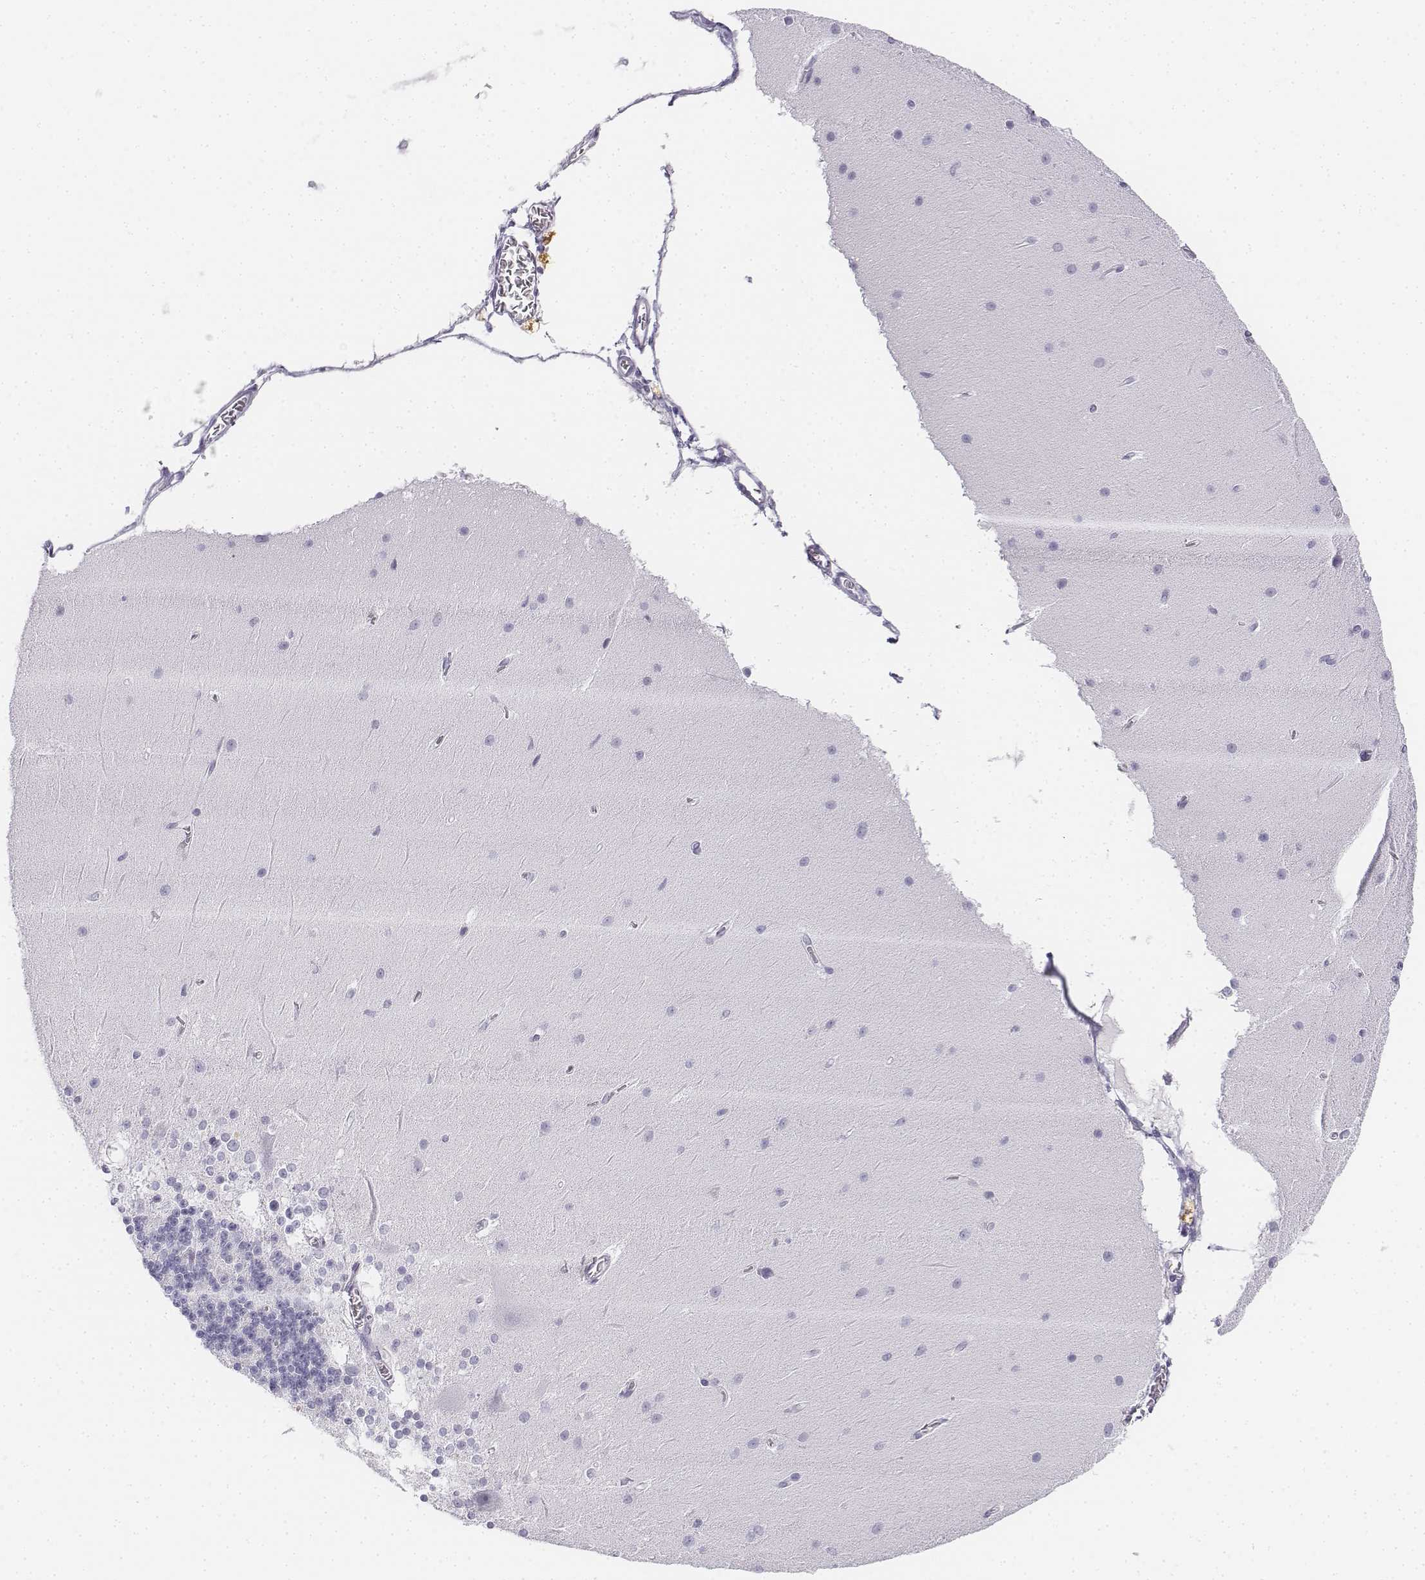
{"staining": {"intensity": "negative", "quantity": "none", "location": "none"}, "tissue": "cerebellum", "cell_type": "Cells in granular layer", "image_type": "normal", "snomed": [{"axis": "morphology", "description": "Normal tissue, NOS"}, {"axis": "topography", "description": "Cerebellum"}], "caption": "DAB immunohistochemical staining of unremarkable cerebellum shows no significant staining in cells in granular layer.", "gene": "UCN2", "patient": {"sex": "female", "age": 19}}